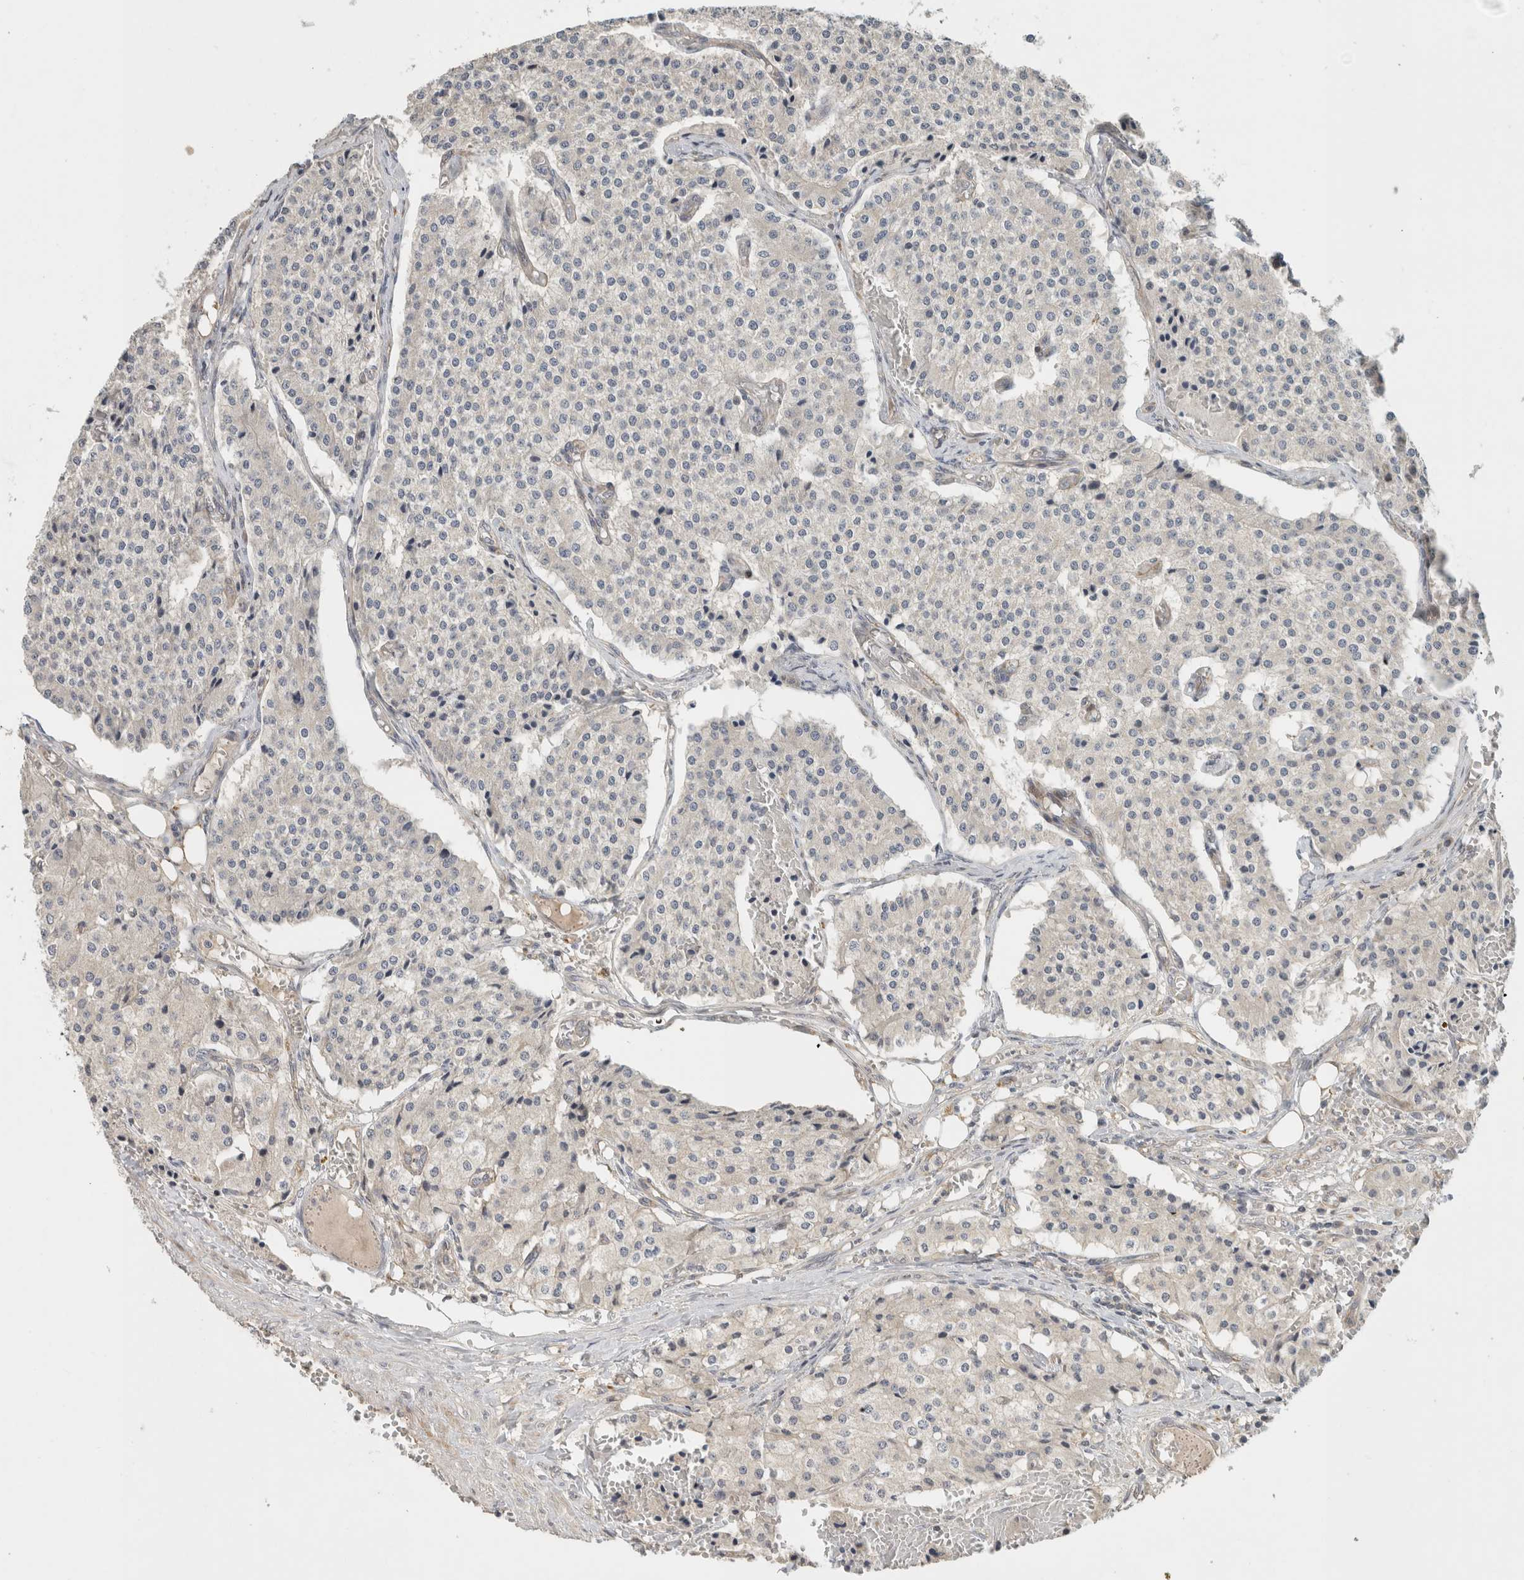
{"staining": {"intensity": "negative", "quantity": "none", "location": "none"}, "tissue": "carcinoid", "cell_type": "Tumor cells", "image_type": "cancer", "snomed": [{"axis": "morphology", "description": "Carcinoid, malignant, NOS"}, {"axis": "topography", "description": "Colon"}], "caption": "IHC micrograph of human carcinoid stained for a protein (brown), which demonstrates no positivity in tumor cells.", "gene": "ERCC6L2", "patient": {"sex": "female", "age": 52}}